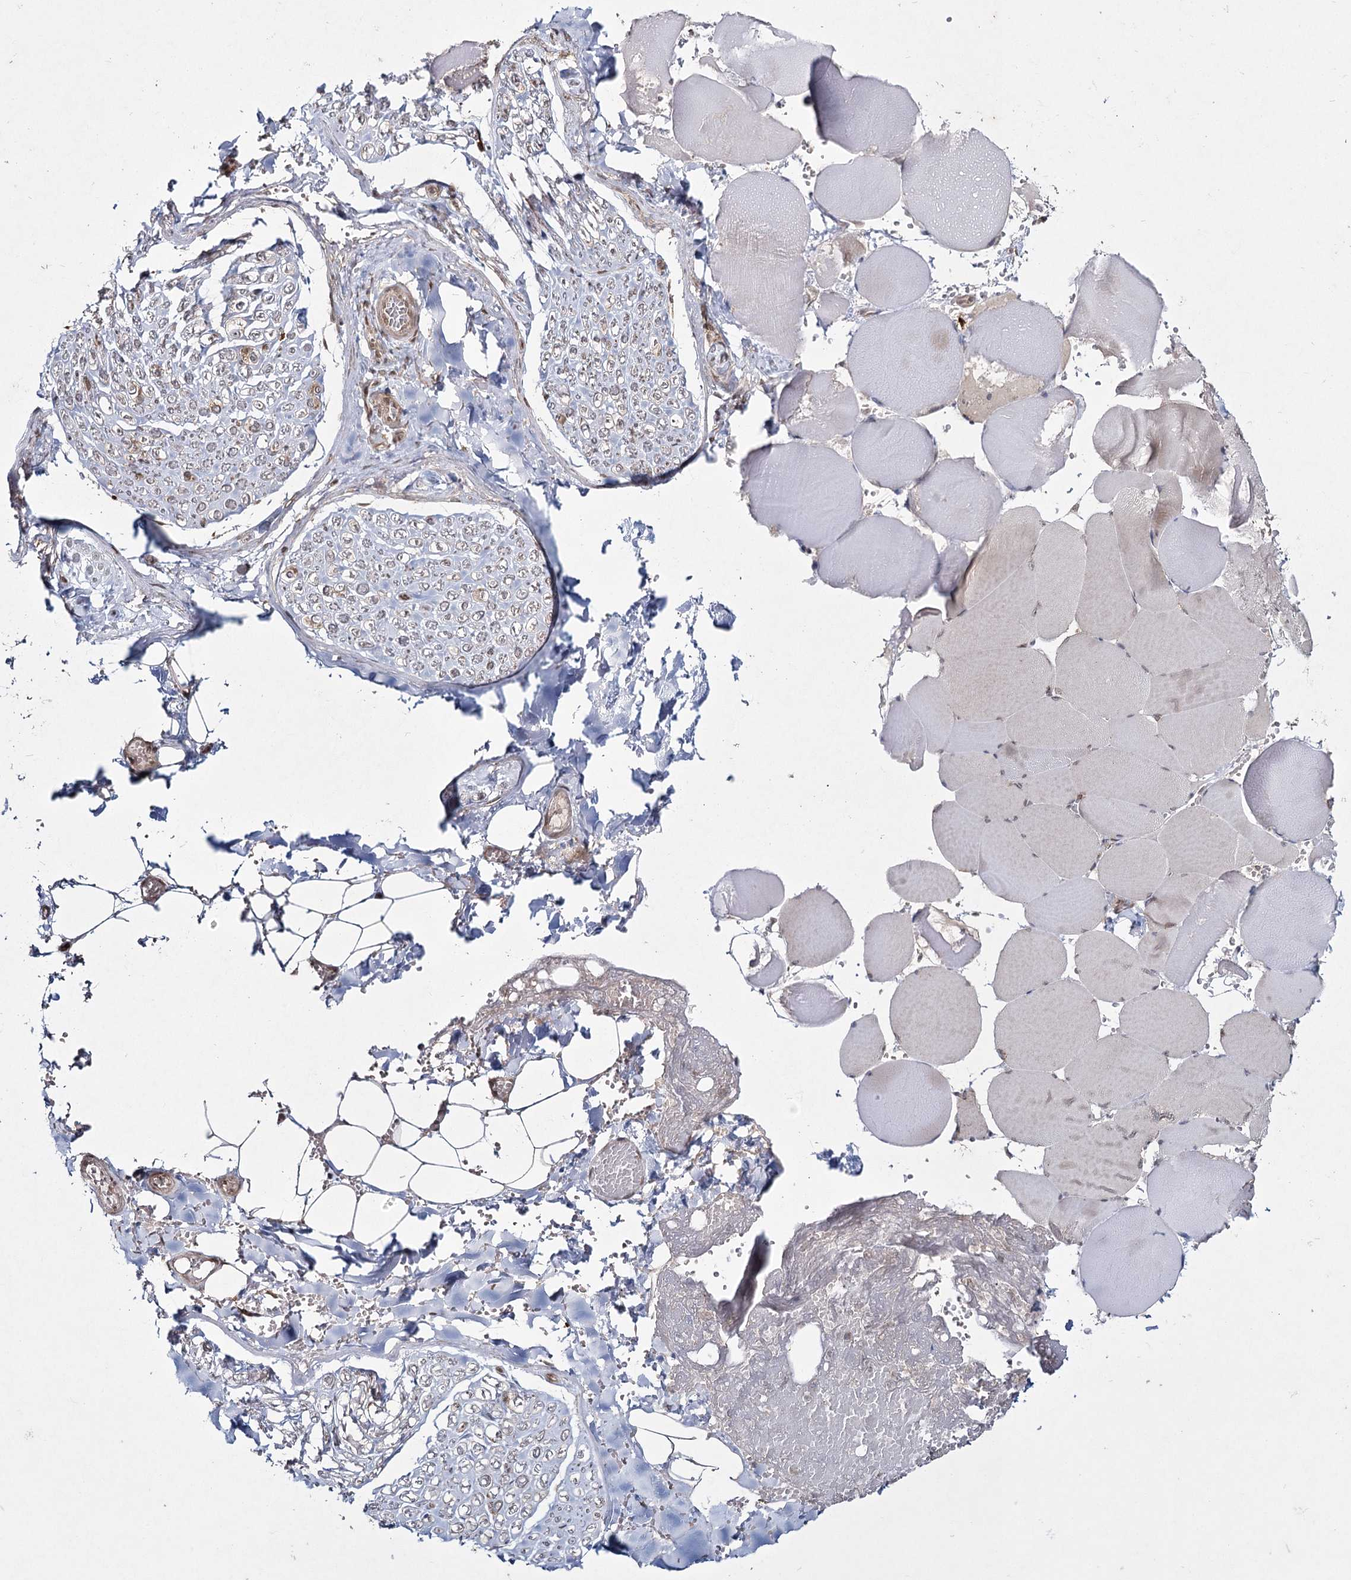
{"staining": {"intensity": "moderate", "quantity": ">75%", "location": "nuclear"}, "tissue": "adipose tissue", "cell_type": "Adipocytes", "image_type": "normal", "snomed": [{"axis": "morphology", "description": "Normal tissue, NOS"}, {"axis": "topography", "description": "Skeletal muscle"}, {"axis": "topography", "description": "Peripheral nerve tissue"}], "caption": "IHC micrograph of unremarkable adipose tissue: human adipose tissue stained using IHC reveals medium levels of moderate protein expression localized specifically in the nuclear of adipocytes, appearing as a nuclear brown color.", "gene": "TRNT1", "patient": {"sex": "female", "age": 55}}